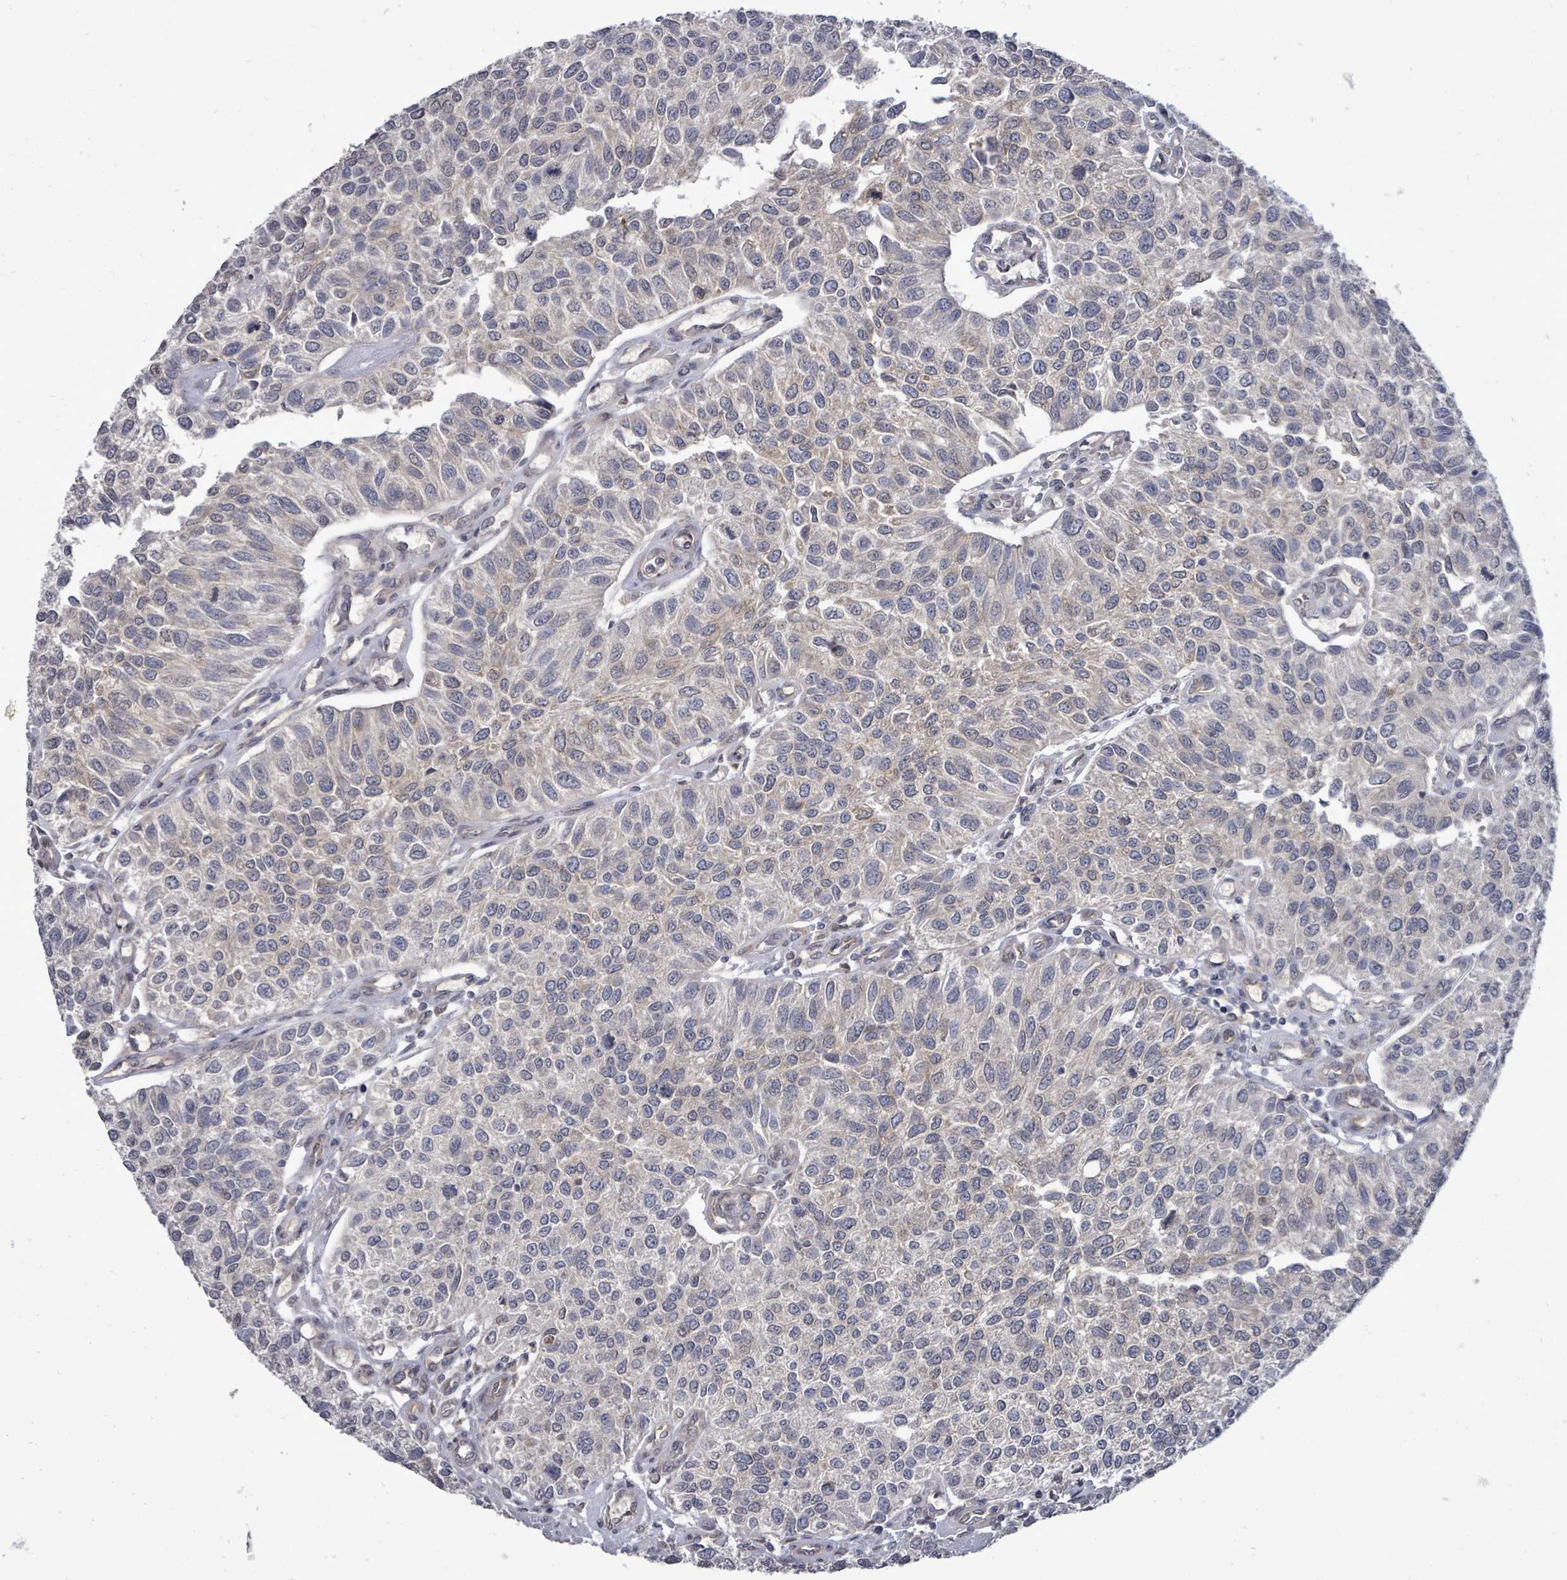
{"staining": {"intensity": "weak", "quantity": "<25%", "location": "cytoplasmic/membranous"}, "tissue": "urothelial cancer", "cell_type": "Tumor cells", "image_type": "cancer", "snomed": [{"axis": "morphology", "description": "Urothelial carcinoma, NOS"}, {"axis": "topography", "description": "Urinary bladder"}], "caption": "High power microscopy image of an IHC photomicrograph of transitional cell carcinoma, revealing no significant positivity in tumor cells. The staining was performed using DAB (3,3'-diaminobenzidine) to visualize the protein expression in brown, while the nuclei were stained in blue with hematoxylin (Magnification: 20x).", "gene": "RALGAPB", "patient": {"sex": "male", "age": 55}}